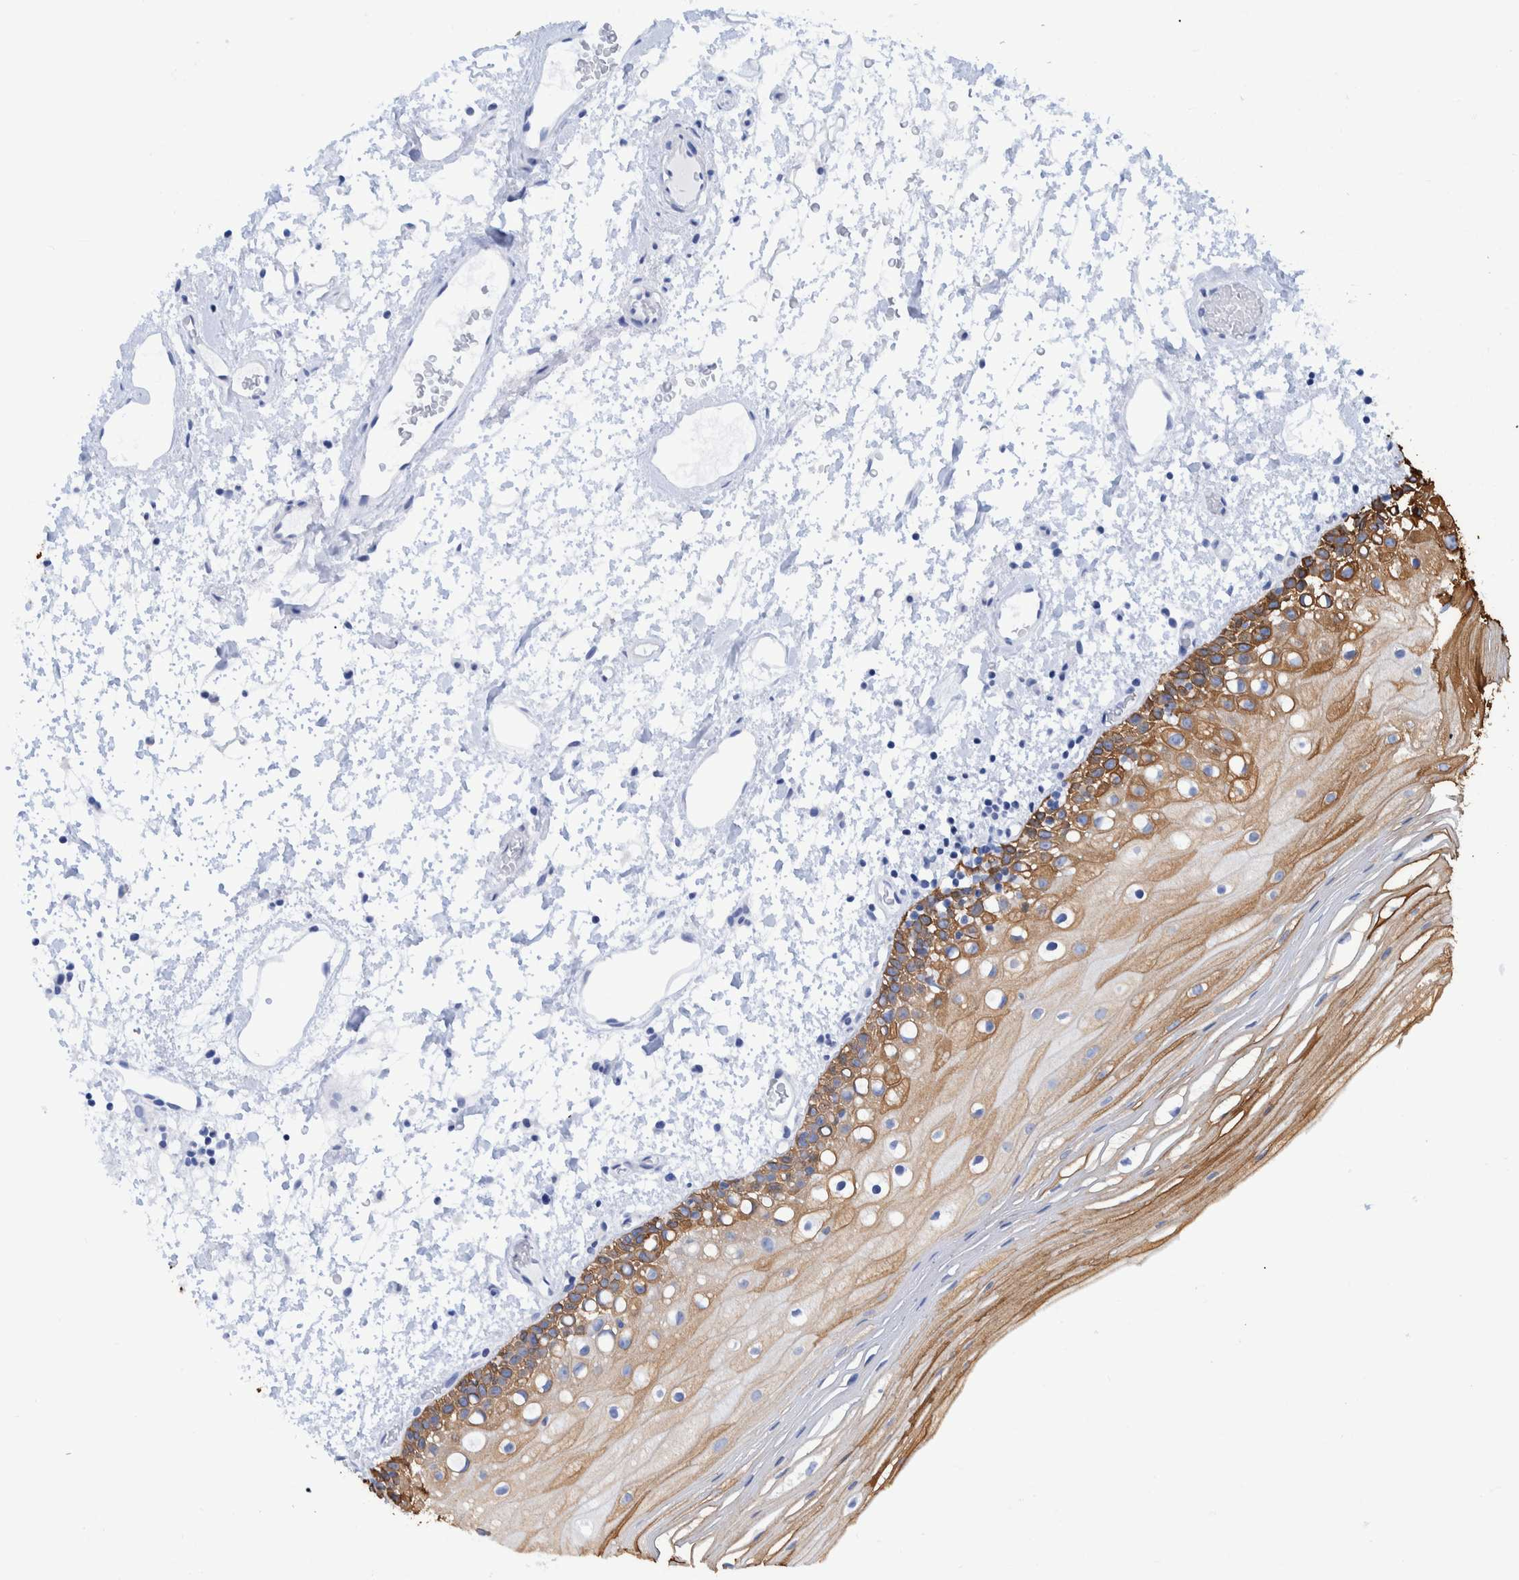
{"staining": {"intensity": "moderate", "quantity": ">75%", "location": "cytoplasmic/membranous"}, "tissue": "oral mucosa", "cell_type": "Squamous epithelial cells", "image_type": "normal", "snomed": [{"axis": "morphology", "description": "Normal tissue, NOS"}, {"axis": "topography", "description": "Oral tissue"}], "caption": "Immunohistochemical staining of unremarkable oral mucosa displays medium levels of moderate cytoplasmic/membranous positivity in approximately >75% of squamous epithelial cells.", "gene": "KRT14", "patient": {"sex": "male", "age": 52}}